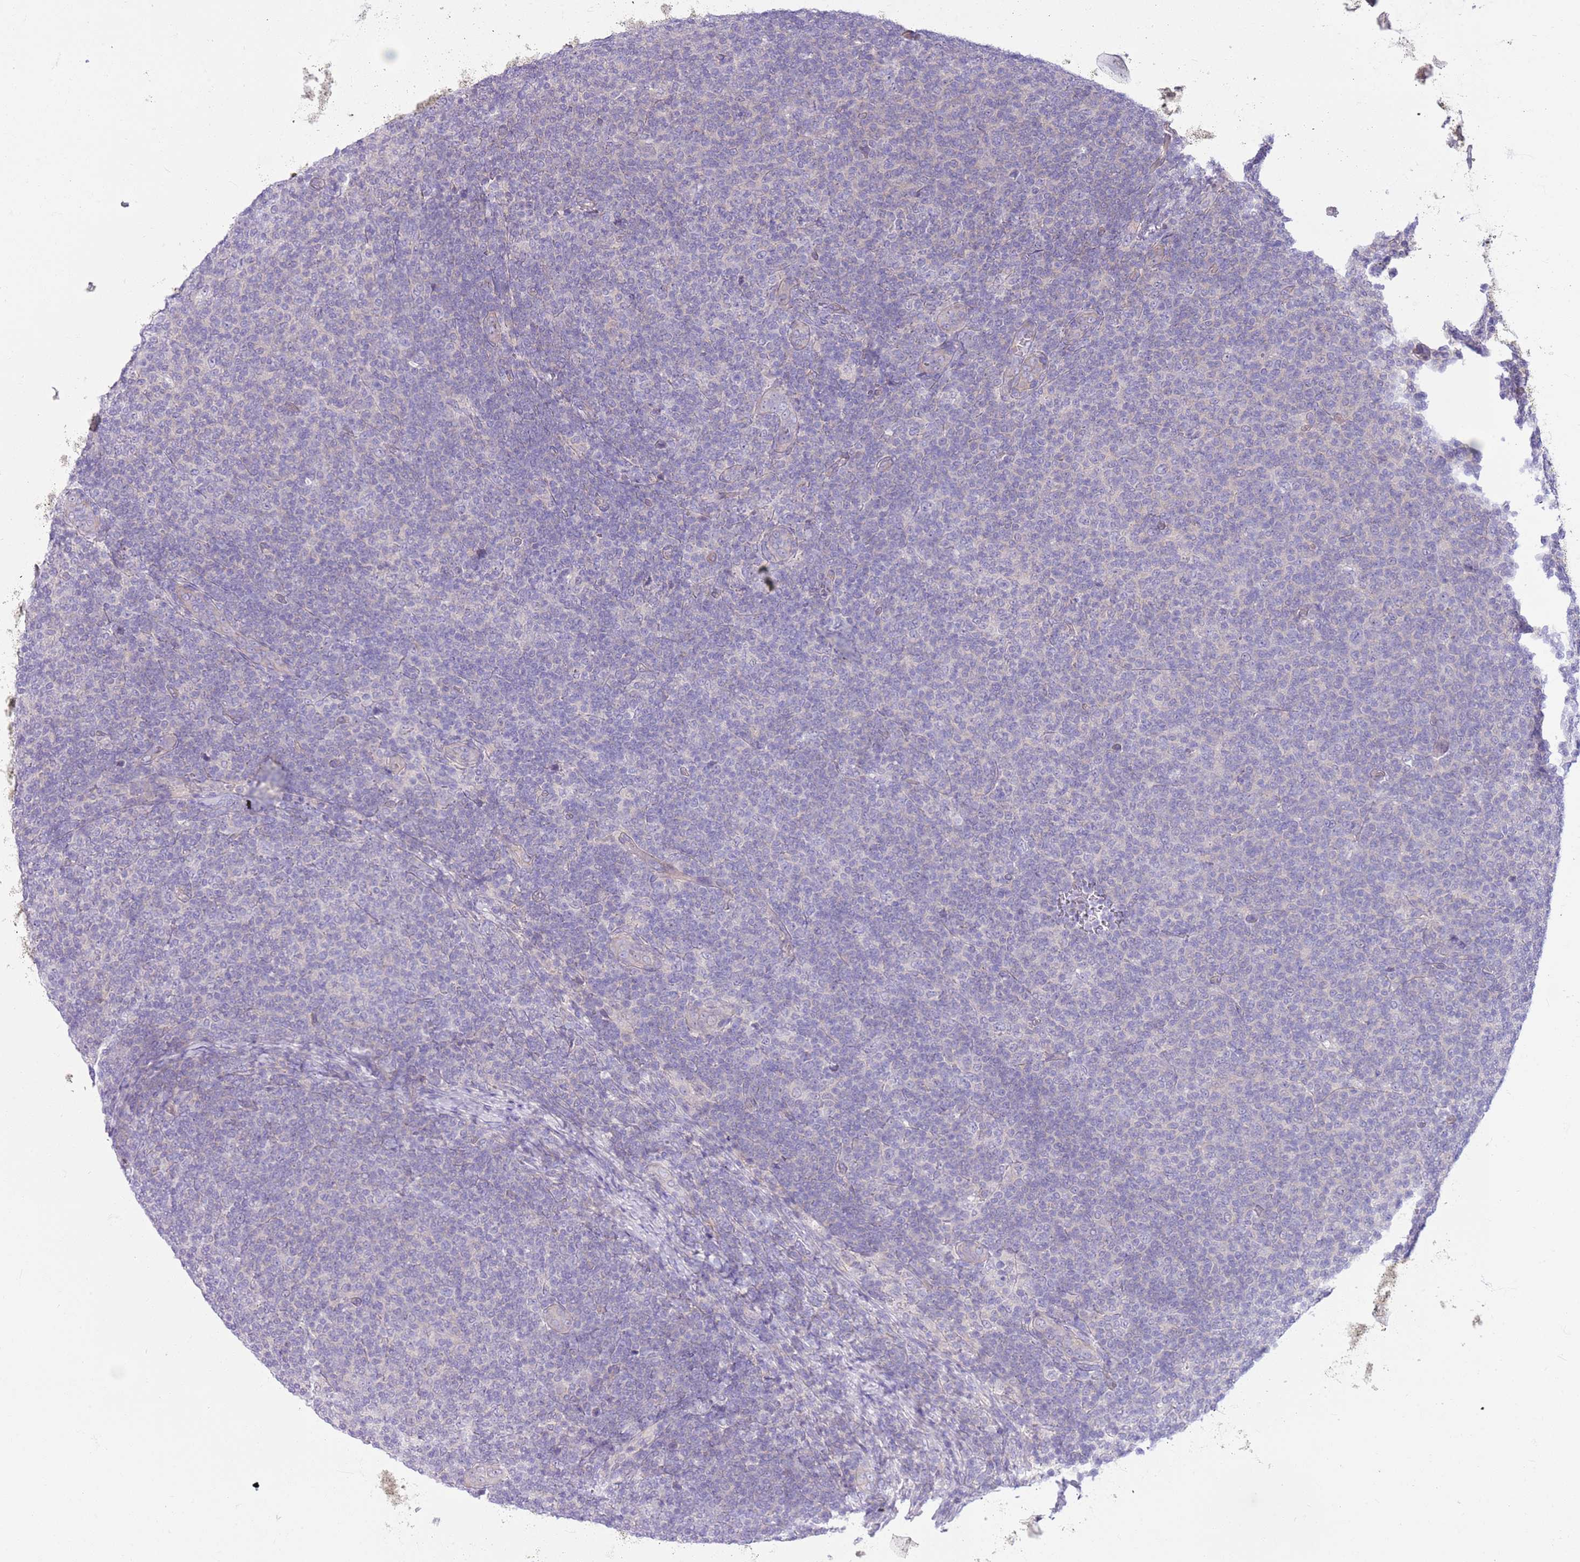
{"staining": {"intensity": "negative", "quantity": "none", "location": "none"}, "tissue": "lymphoma", "cell_type": "Tumor cells", "image_type": "cancer", "snomed": [{"axis": "morphology", "description": "Malignant lymphoma, non-Hodgkin's type, Low grade"}, {"axis": "topography", "description": "Lymph node"}], "caption": "Lymphoma was stained to show a protein in brown. There is no significant staining in tumor cells. Nuclei are stained in blue.", "gene": "PARP8", "patient": {"sex": "male", "age": 66}}